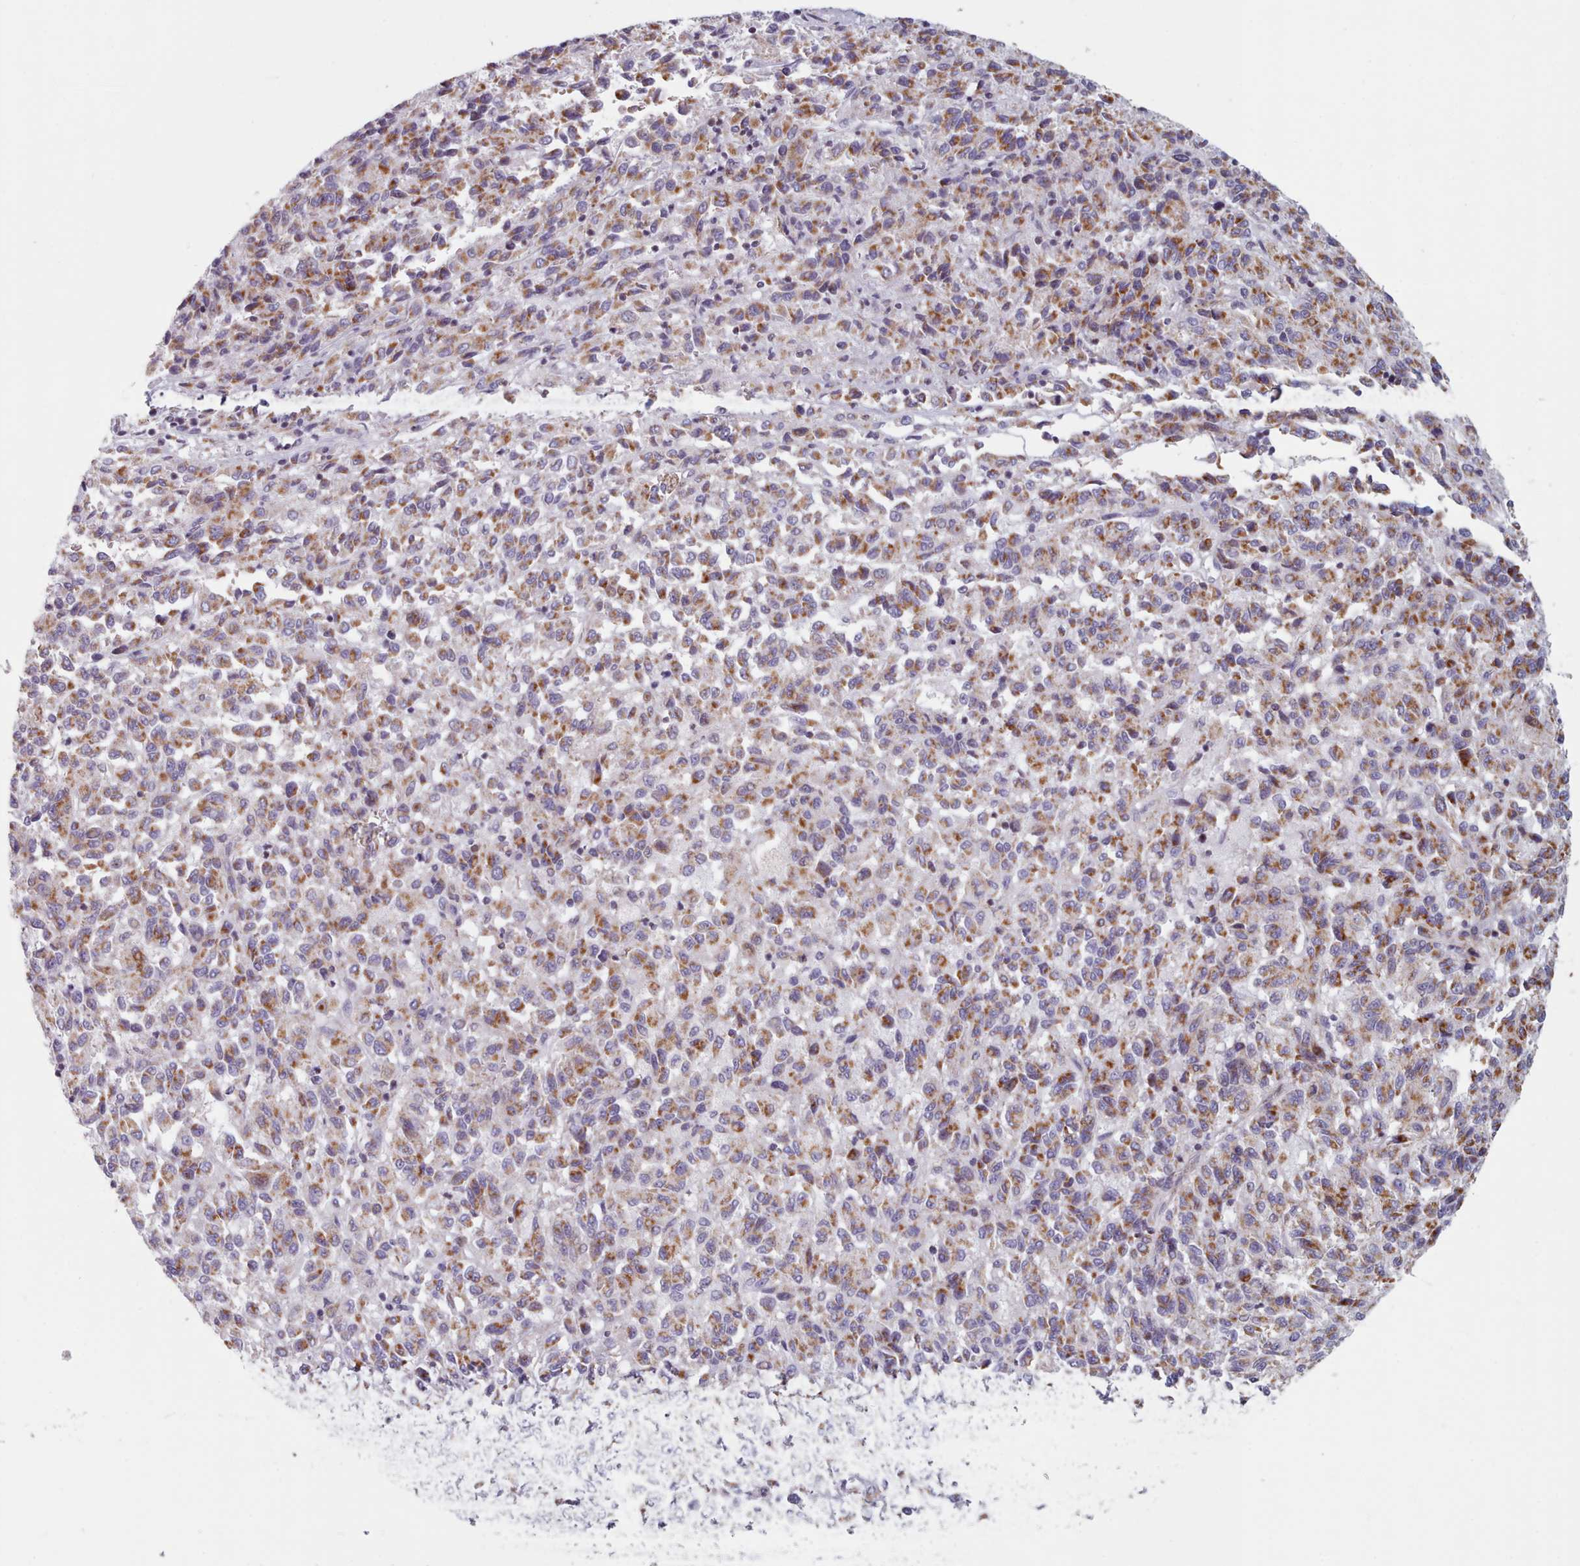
{"staining": {"intensity": "moderate", "quantity": ">75%", "location": "cytoplasmic/membranous"}, "tissue": "melanoma", "cell_type": "Tumor cells", "image_type": "cancer", "snomed": [{"axis": "morphology", "description": "Malignant melanoma, Metastatic site"}, {"axis": "topography", "description": "Lung"}], "caption": "Malignant melanoma (metastatic site) stained with immunohistochemistry exhibits moderate cytoplasmic/membranous expression in about >75% of tumor cells.", "gene": "FAM170B", "patient": {"sex": "male", "age": 64}}